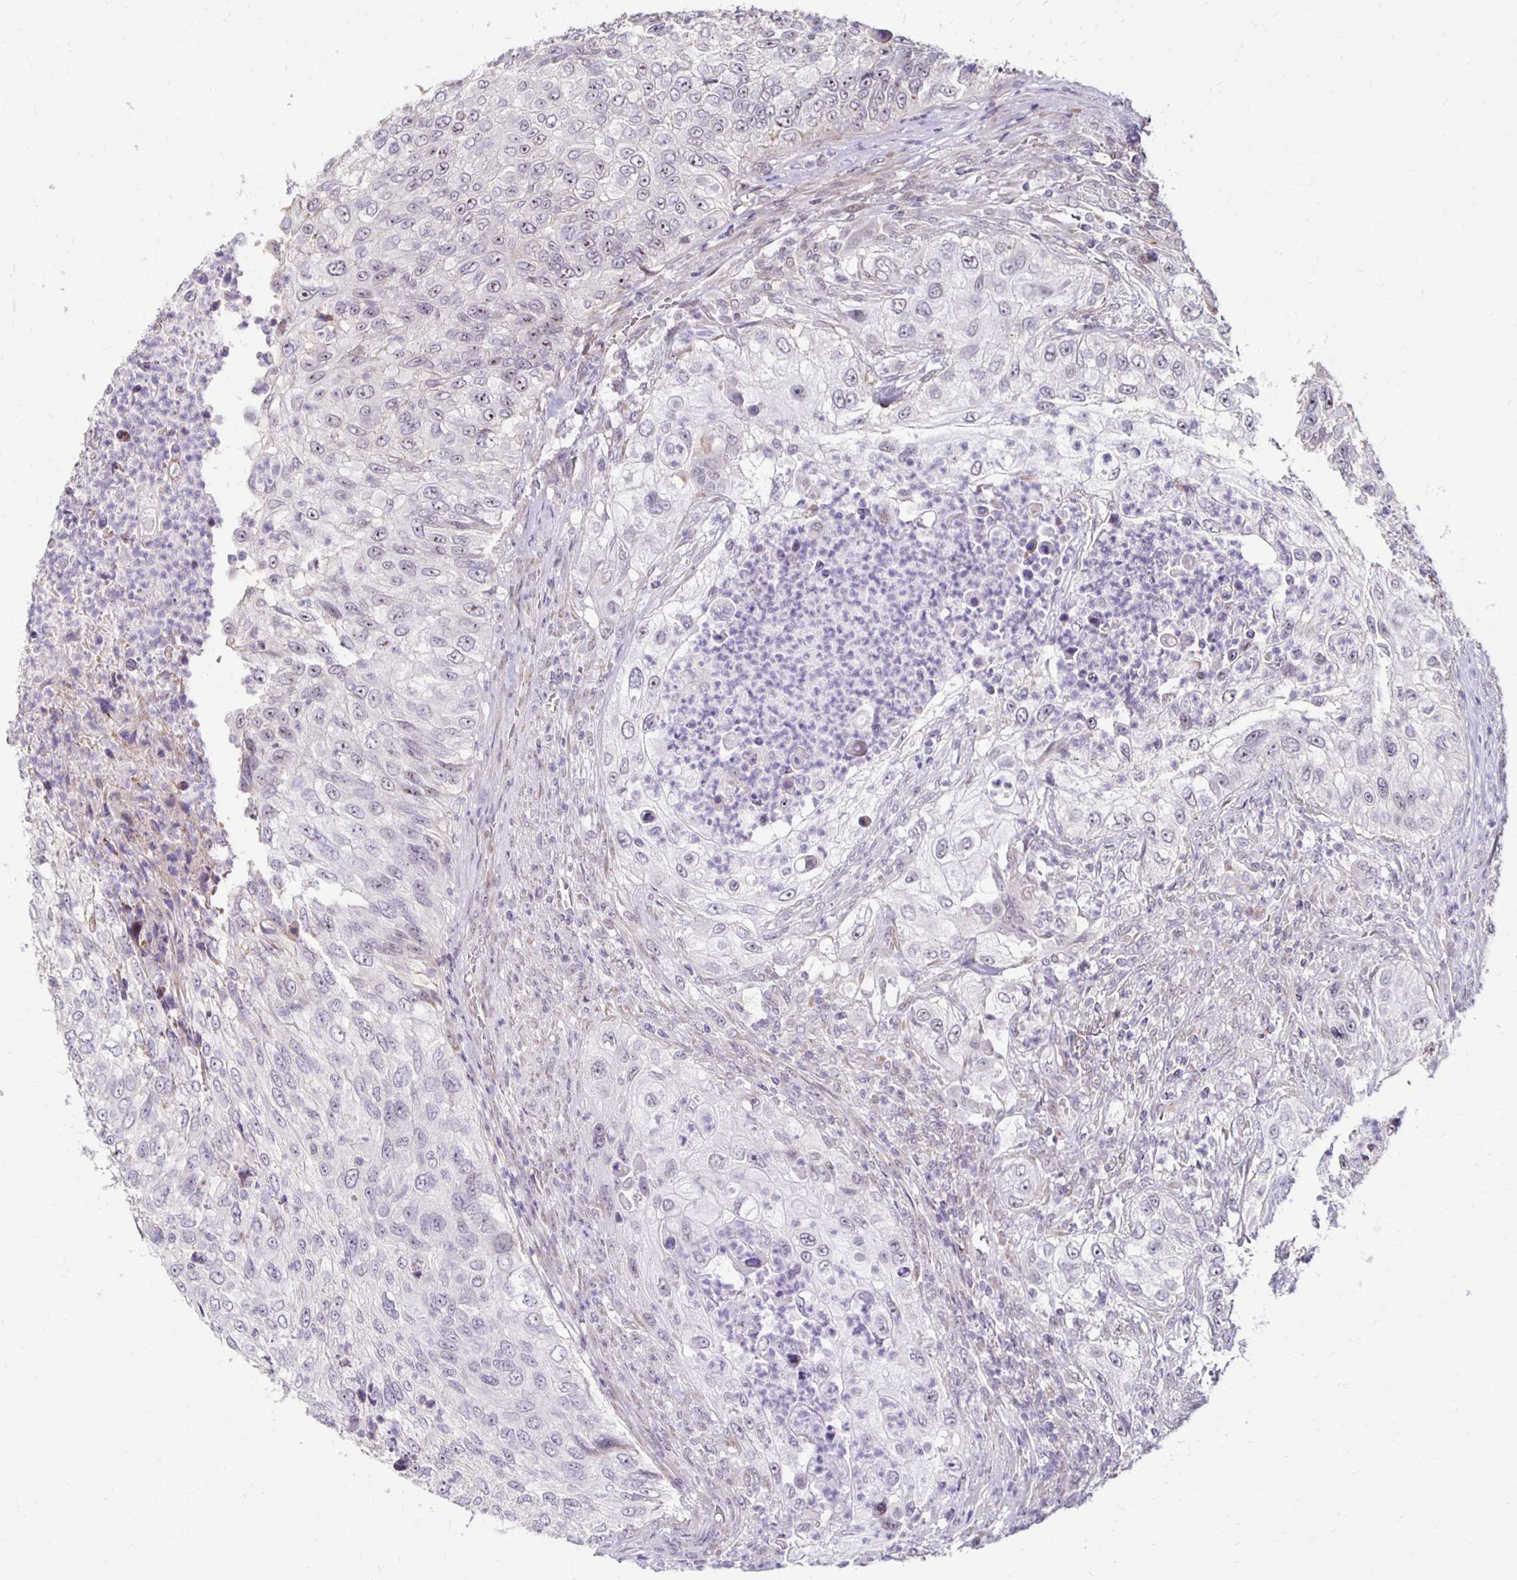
{"staining": {"intensity": "negative", "quantity": "none", "location": "none"}, "tissue": "urothelial cancer", "cell_type": "Tumor cells", "image_type": "cancer", "snomed": [{"axis": "morphology", "description": "Urothelial carcinoma, High grade"}, {"axis": "topography", "description": "Urinary bladder"}], "caption": "DAB immunohistochemical staining of high-grade urothelial carcinoma demonstrates no significant positivity in tumor cells.", "gene": "DAGLA", "patient": {"sex": "female", "age": 60}}